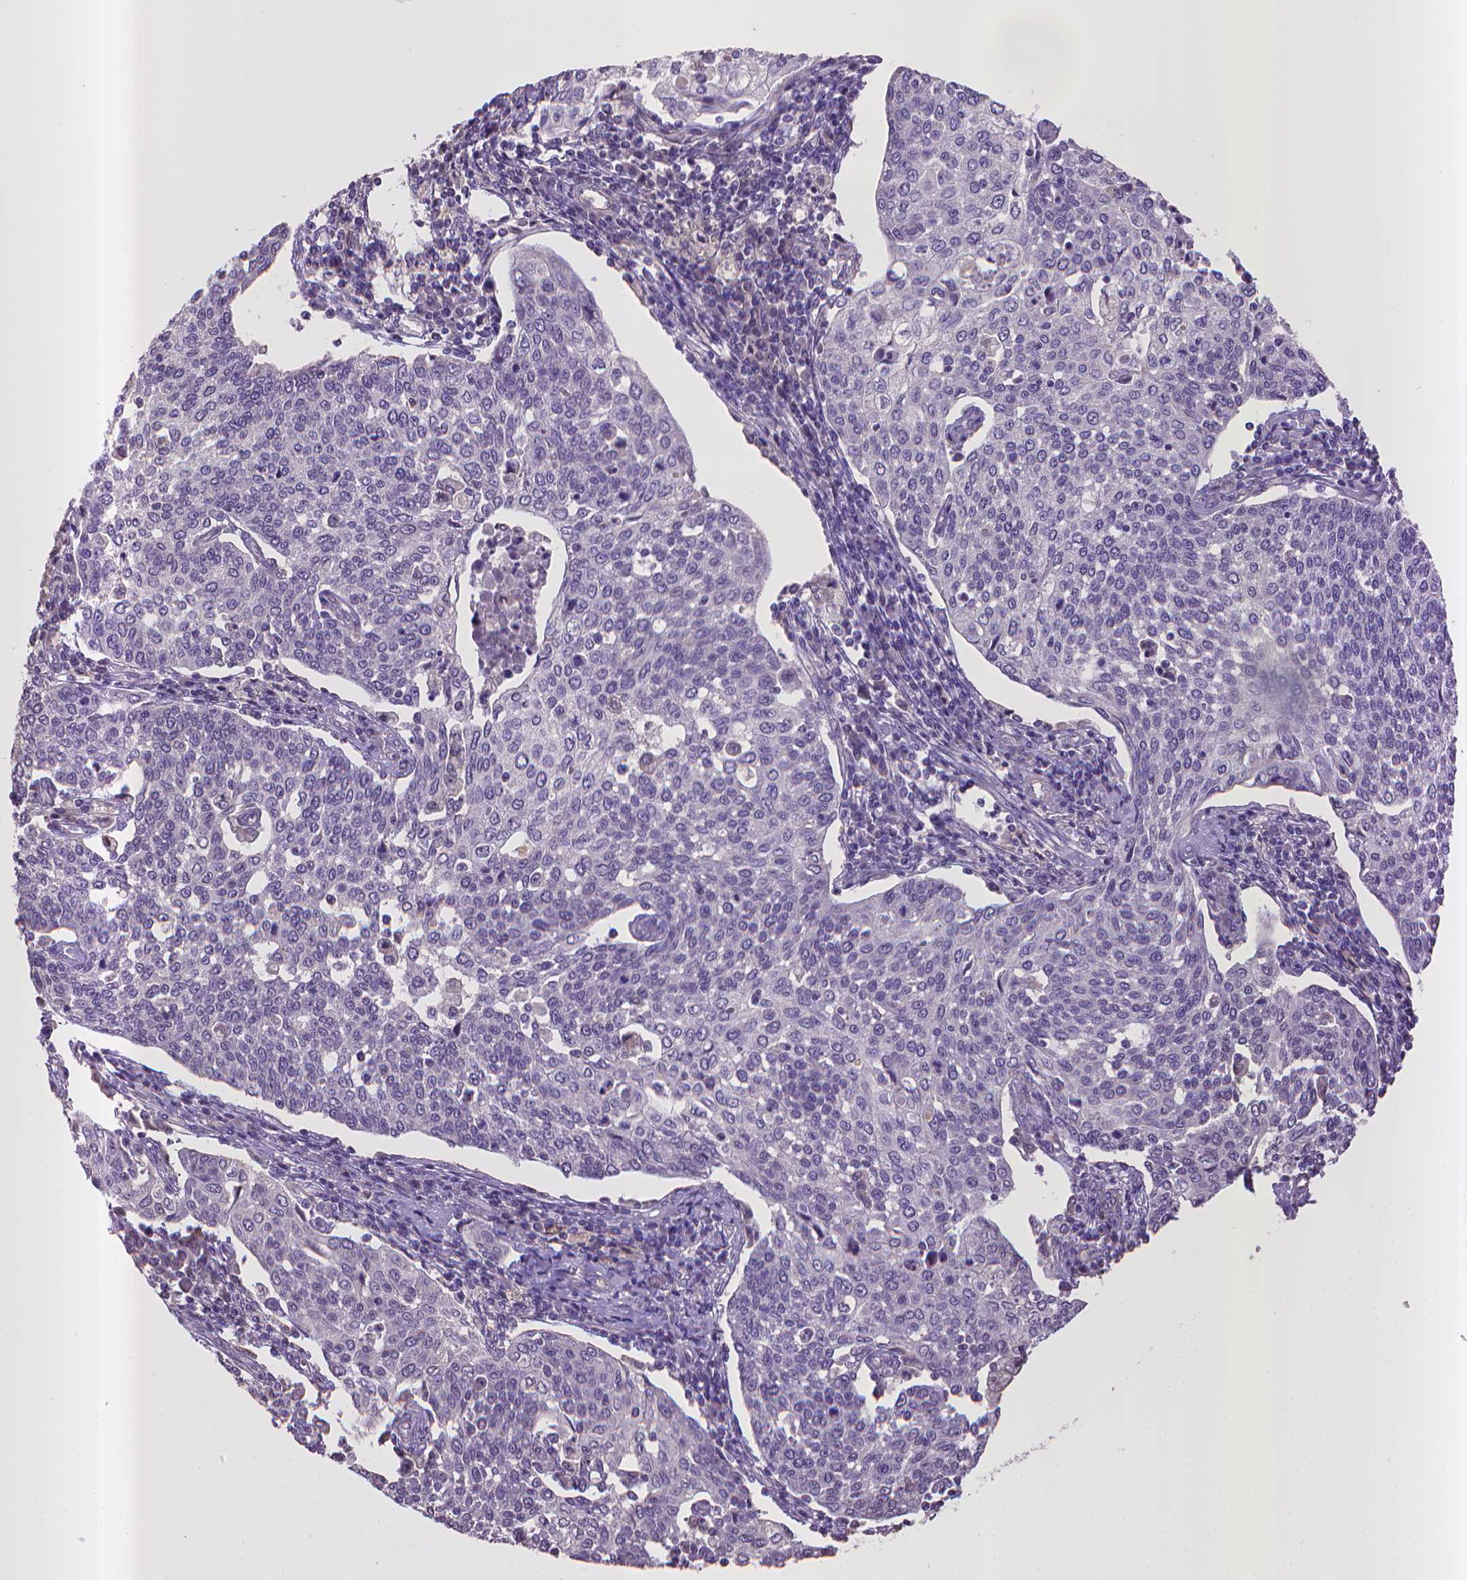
{"staining": {"intensity": "negative", "quantity": "none", "location": "none"}, "tissue": "cervical cancer", "cell_type": "Tumor cells", "image_type": "cancer", "snomed": [{"axis": "morphology", "description": "Squamous cell carcinoma, NOS"}, {"axis": "topography", "description": "Cervix"}], "caption": "This is a micrograph of immunohistochemistry (IHC) staining of cervical cancer (squamous cell carcinoma), which shows no staining in tumor cells.", "gene": "CPM", "patient": {"sex": "female", "age": 34}}